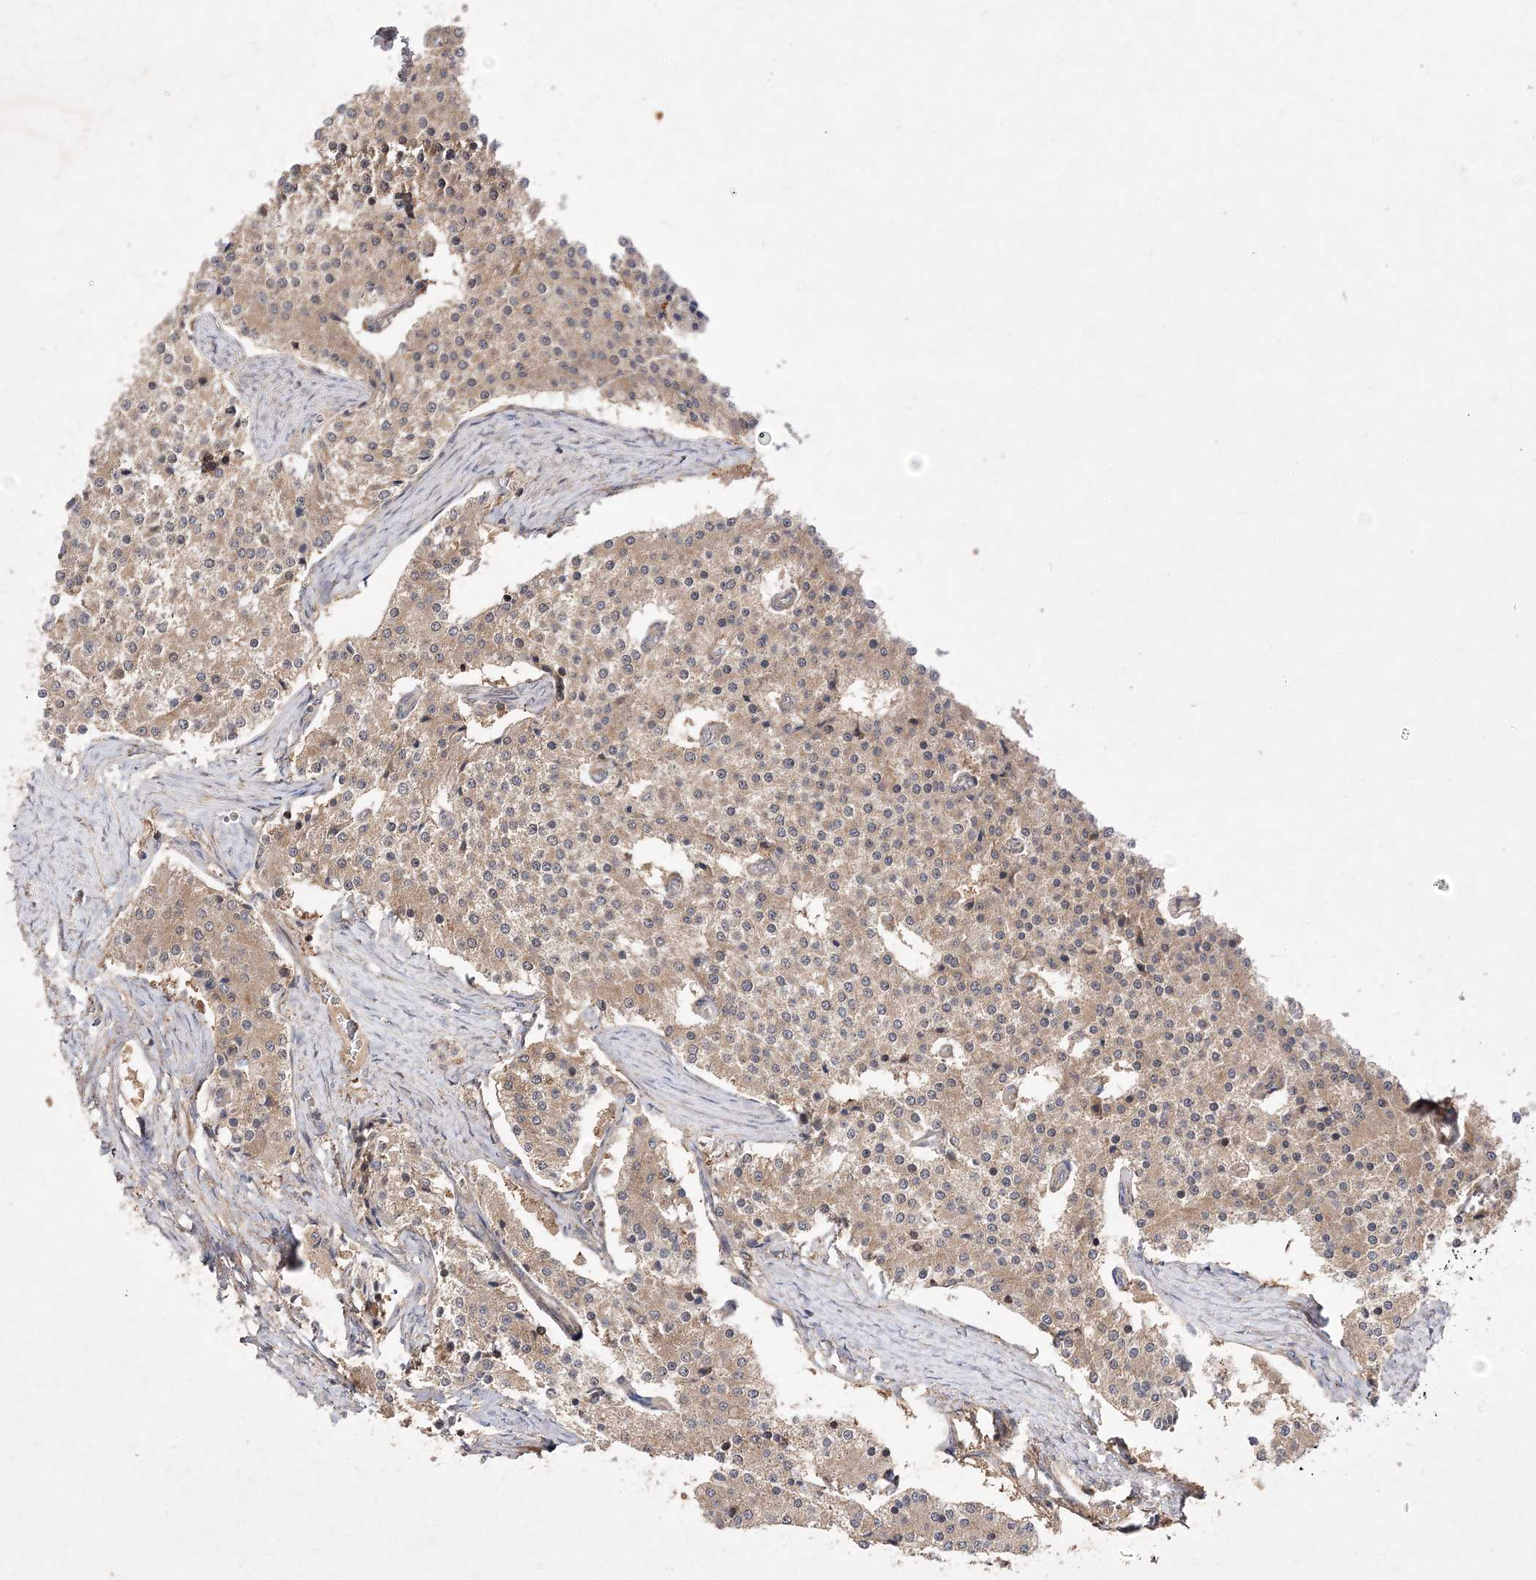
{"staining": {"intensity": "moderate", "quantity": ">75%", "location": "cytoplasmic/membranous"}, "tissue": "carcinoid", "cell_type": "Tumor cells", "image_type": "cancer", "snomed": [{"axis": "morphology", "description": "Carcinoid, malignant, NOS"}, {"axis": "topography", "description": "Colon"}], "caption": "Tumor cells exhibit medium levels of moderate cytoplasmic/membranous expression in approximately >75% of cells in carcinoid.", "gene": "TMEM9B", "patient": {"sex": "female", "age": 52}}